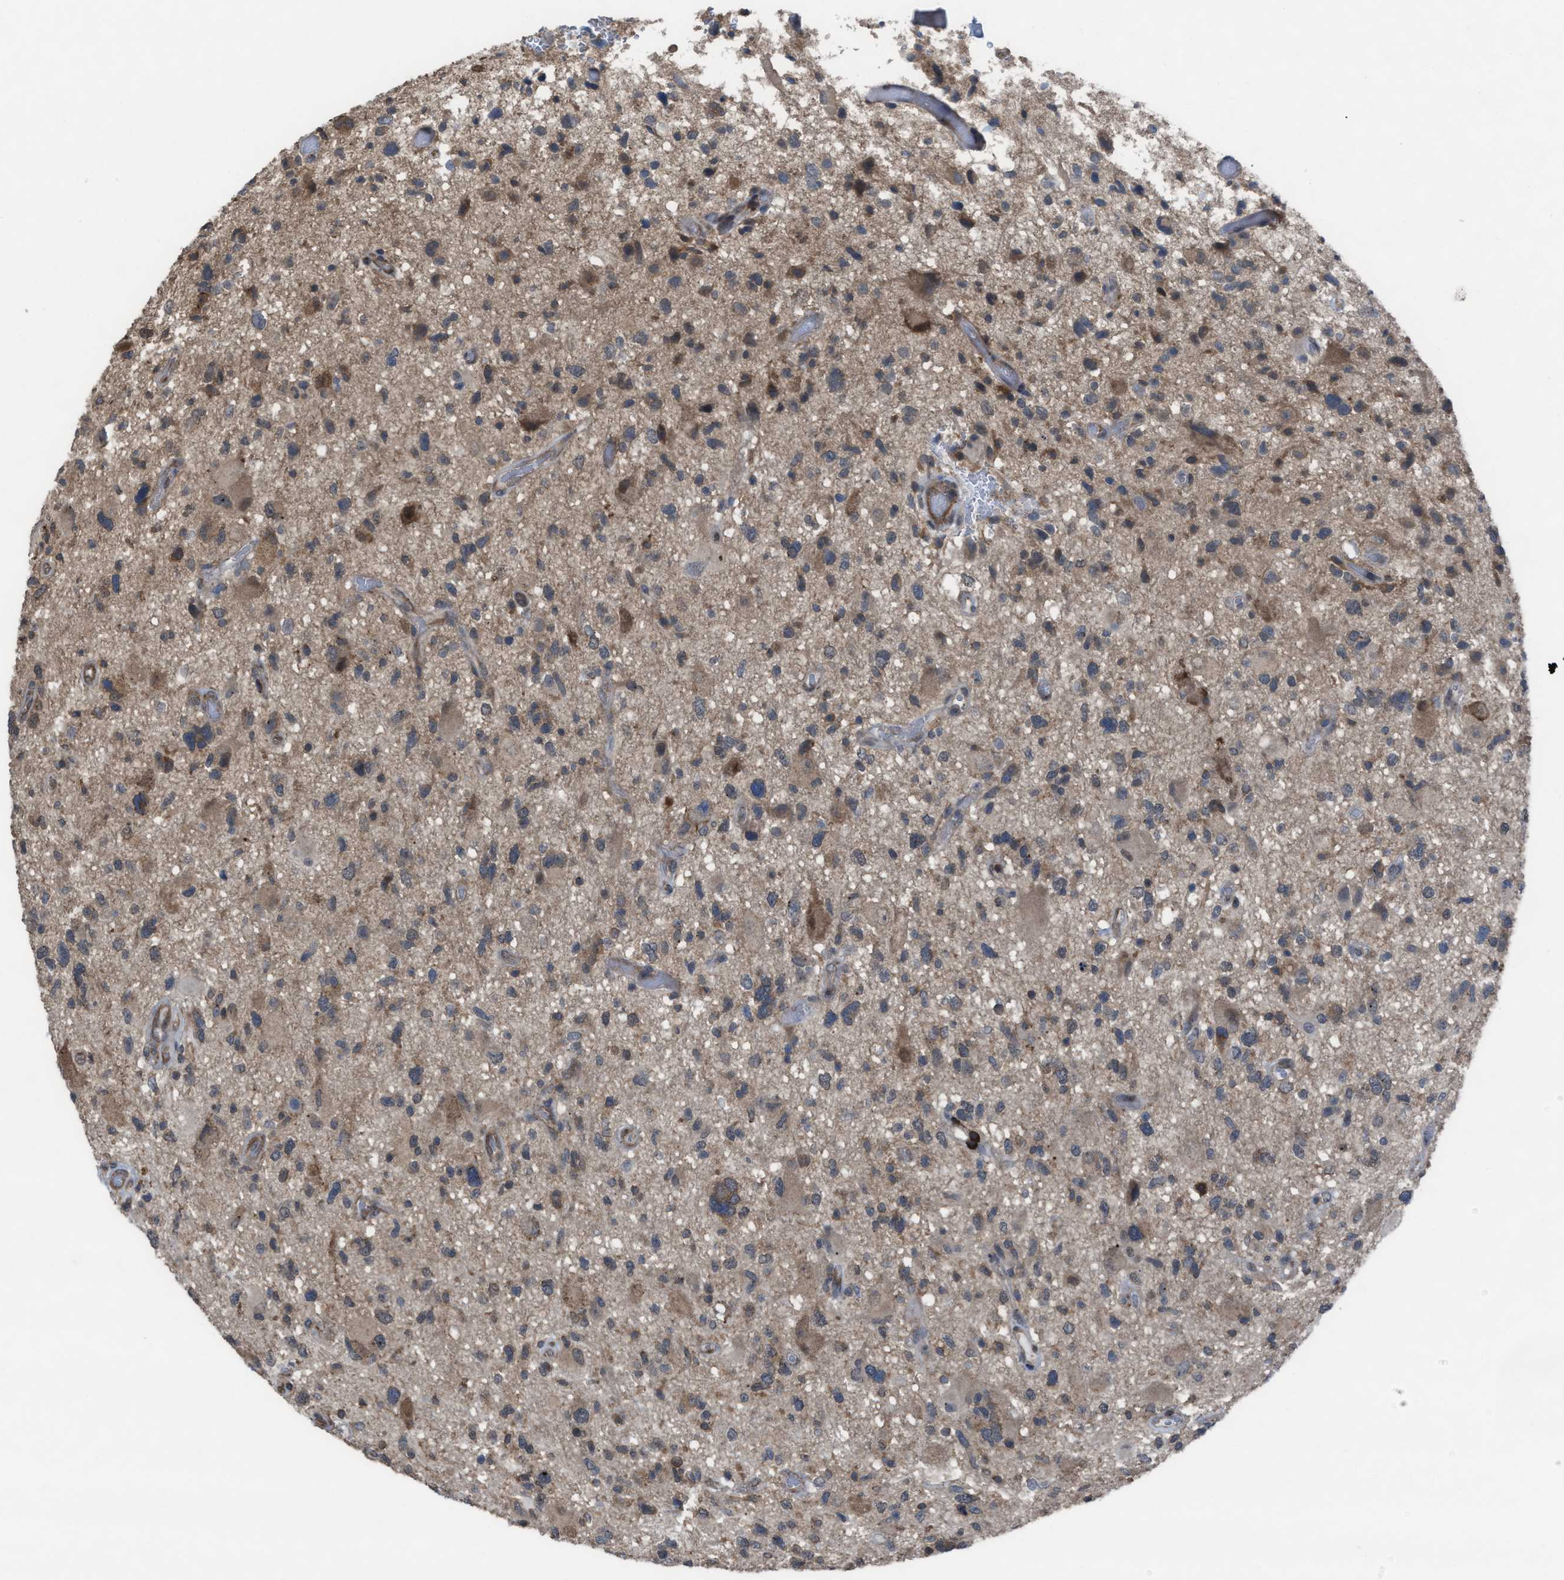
{"staining": {"intensity": "weak", "quantity": ">75%", "location": "cytoplasmic/membranous"}, "tissue": "glioma", "cell_type": "Tumor cells", "image_type": "cancer", "snomed": [{"axis": "morphology", "description": "Glioma, malignant, High grade"}, {"axis": "topography", "description": "Brain"}], "caption": "Glioma stained with DAB immunohistochemistry (IHC) reveals low levels of weak cytoplasmic/membranous staining in approximately >75% of tumor cells.", "gene": "PLAA", "patient": {"sex": "male", "age": 33}}